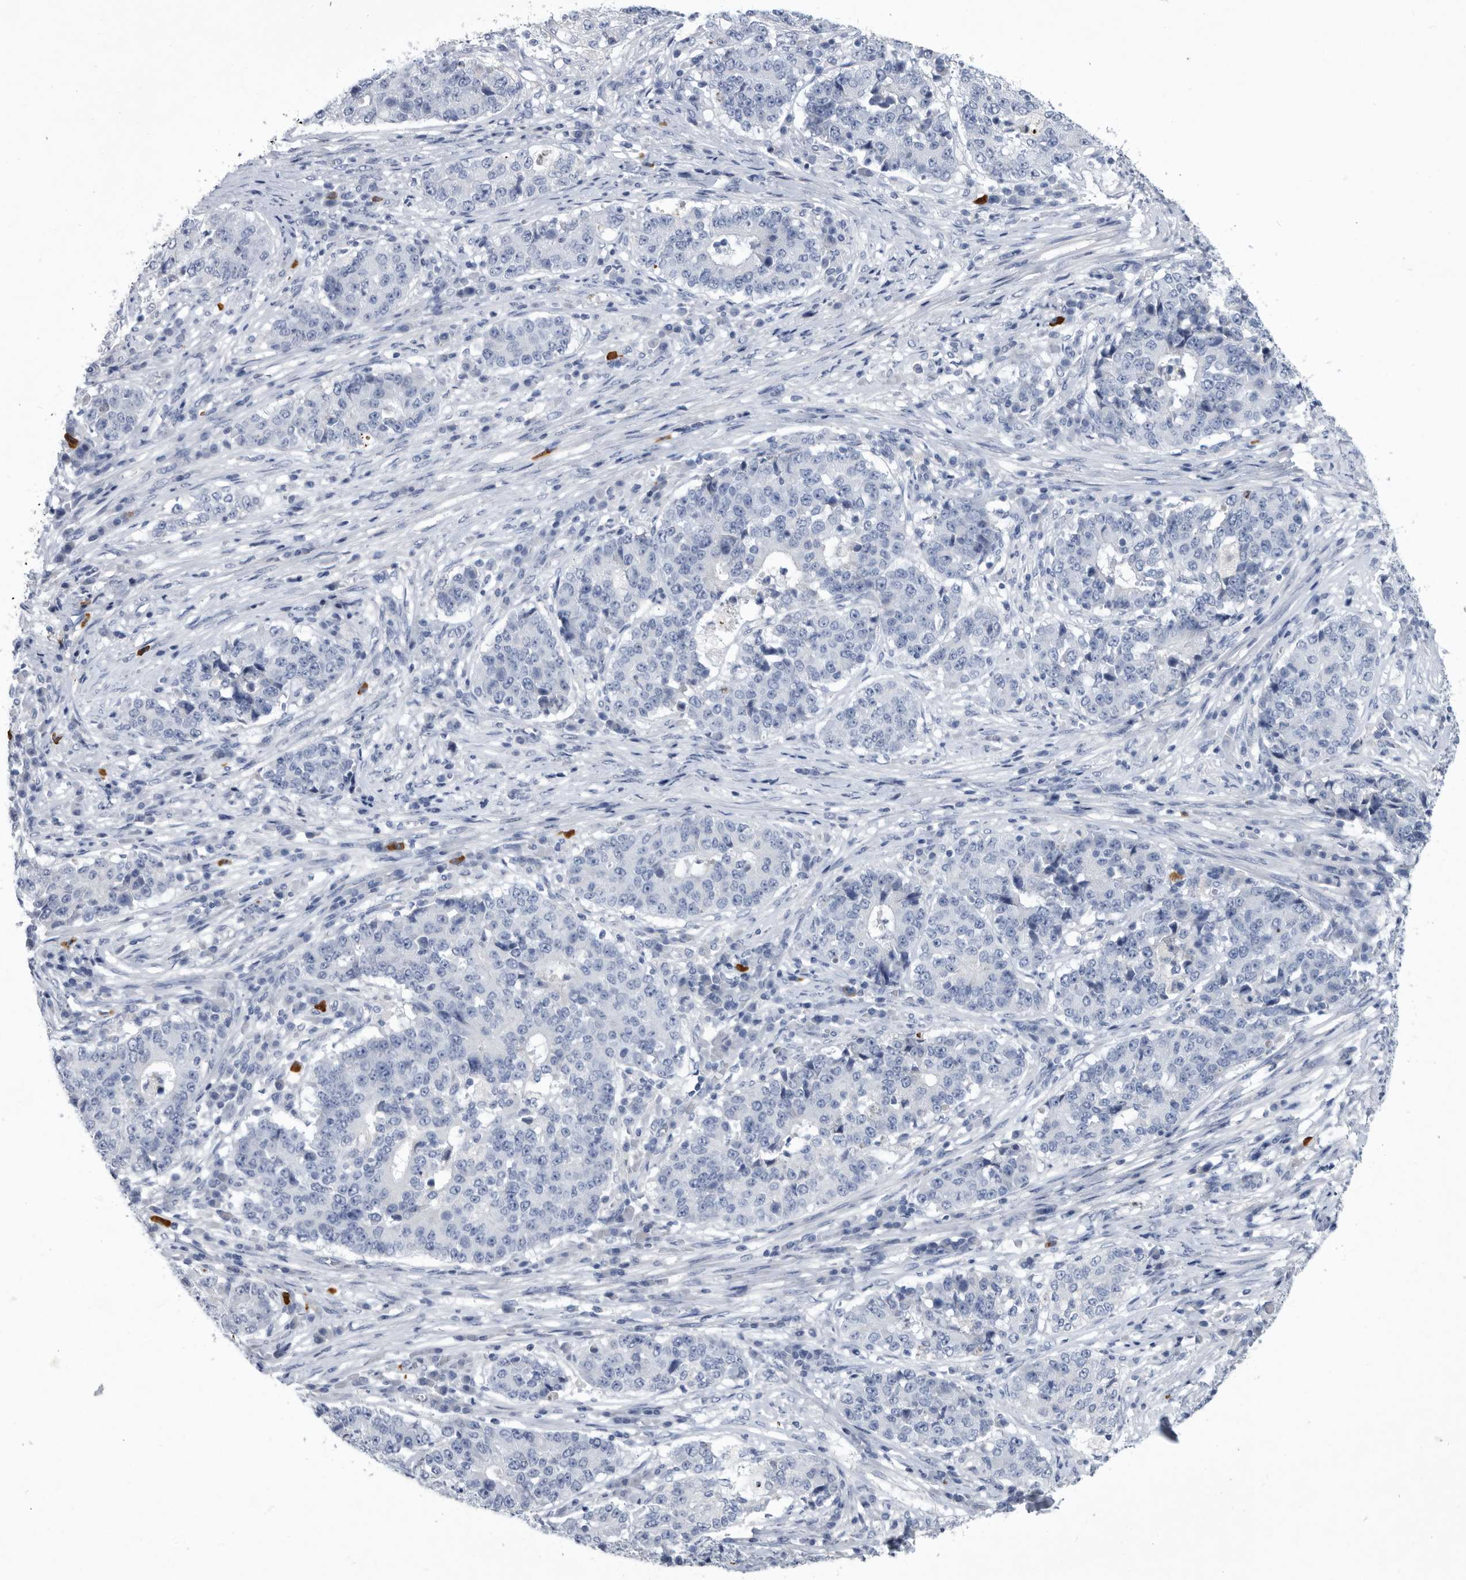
{"staining": {"intensity": "negative", "quantity": "none", "location": "none"}, "tissue": "stomach cancer", "cell_type": "Tumor cells", "image_type": "cancer", "snomed": [{"axis": "morphology", "description": "Adenocarcinoma, NOS"}, {"axis": "topography", "description": "Stomach"}], "caption": "Human stomach cancer stained for a protein using IHC exhibits no staining in tumor cells.", "gene": "BTBD6", "patient": {"sex": "male", "age": 59}}